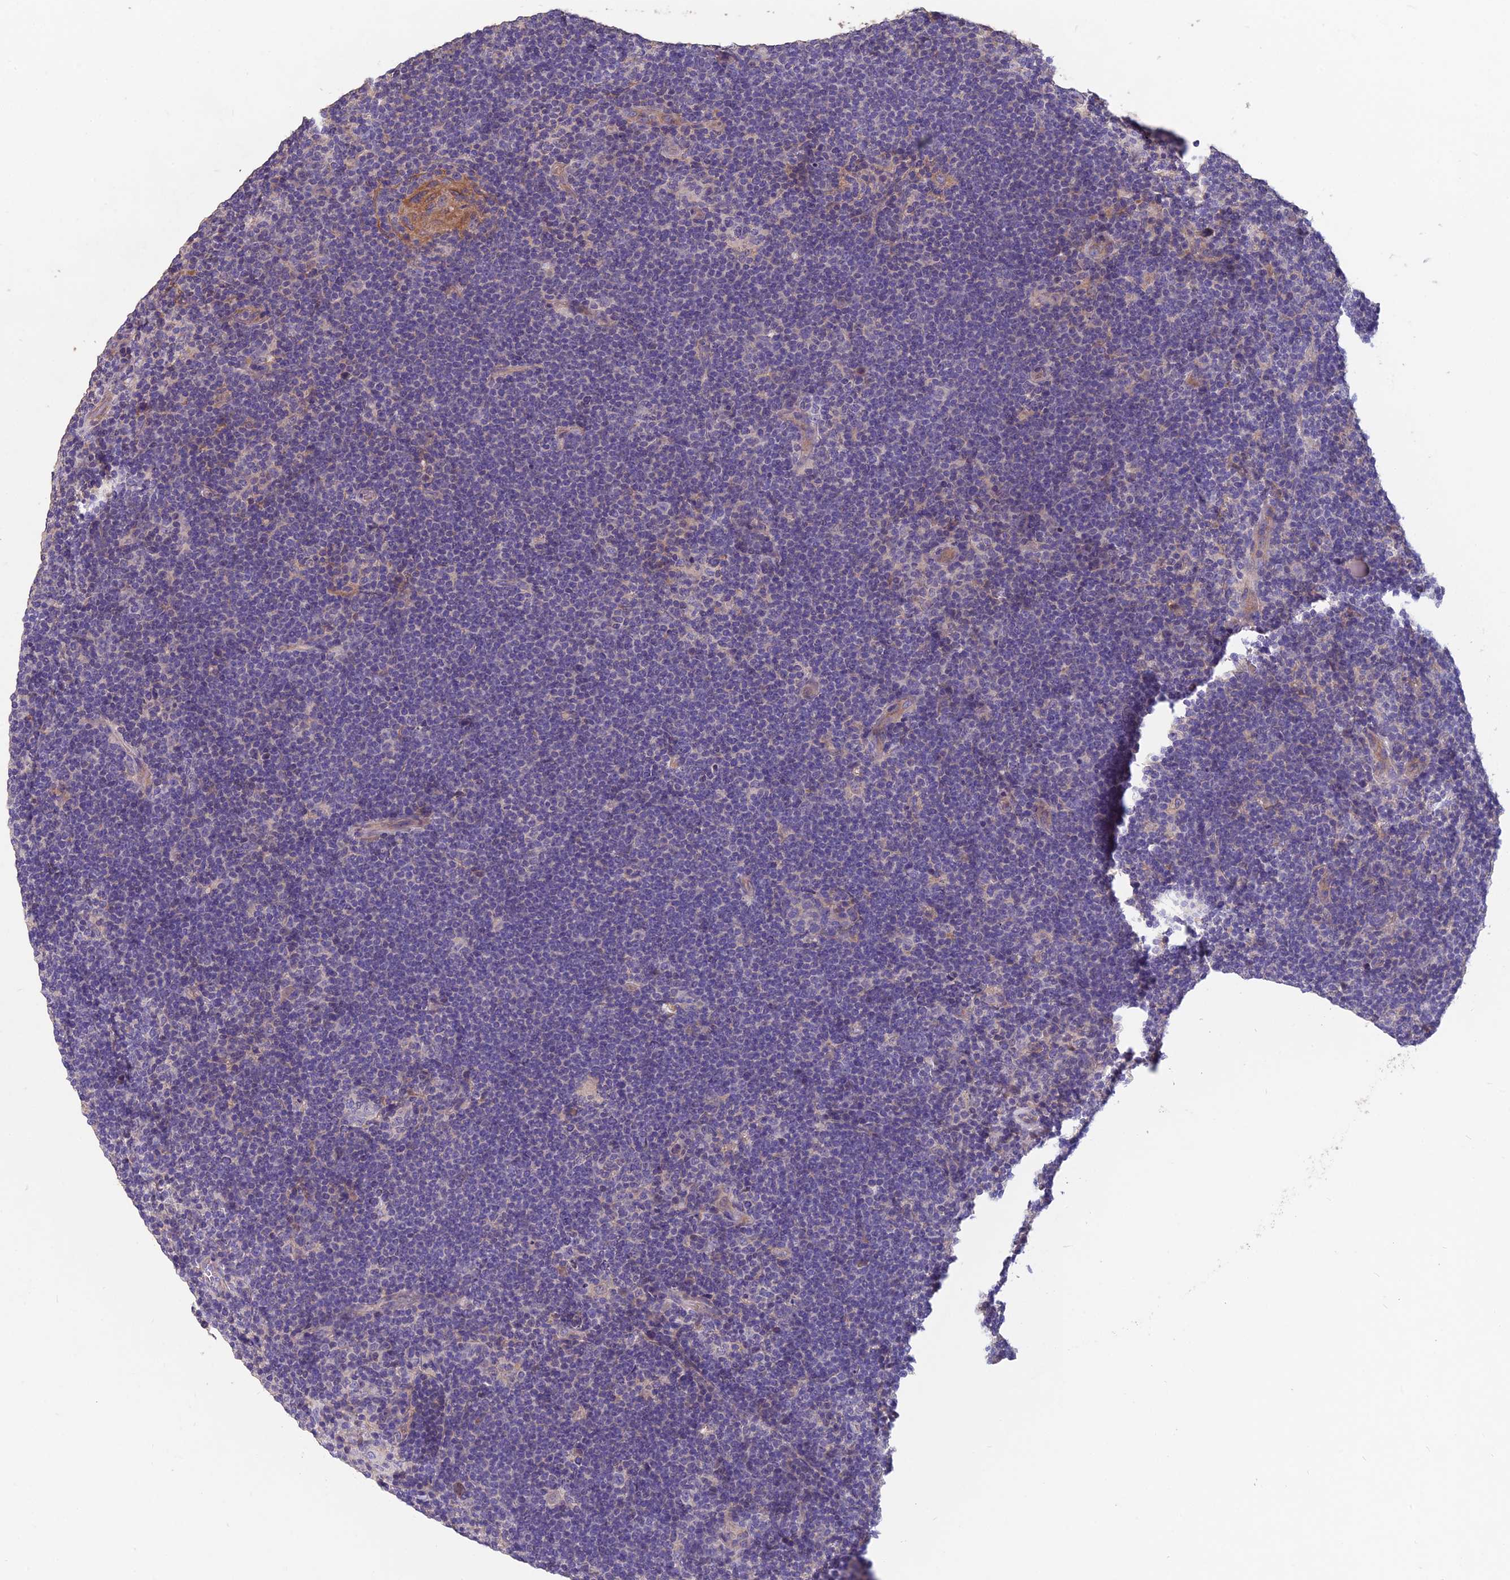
{"staining": {"intensity": "negative", "quantity": "none", "location": "none"}, "tissue": "lymphoma", "cell_type": "Tumor cells", "image_type": "cancer", "snomed": [{"axis": "morphology", "description": "Hodgkin's disease, NOS"}, {"axis": "topography", "description": "Lymph node"}], "caption": "This photomicrograph is of Hodgkin's disease stained with immunohistochemistry (IHC) to label a protein in brown with the nuclei are counter-stained blue. There is no staining in tumor cells.", "gene": "CEACAM16", "patient": {"sex": "female", "age": 57}}